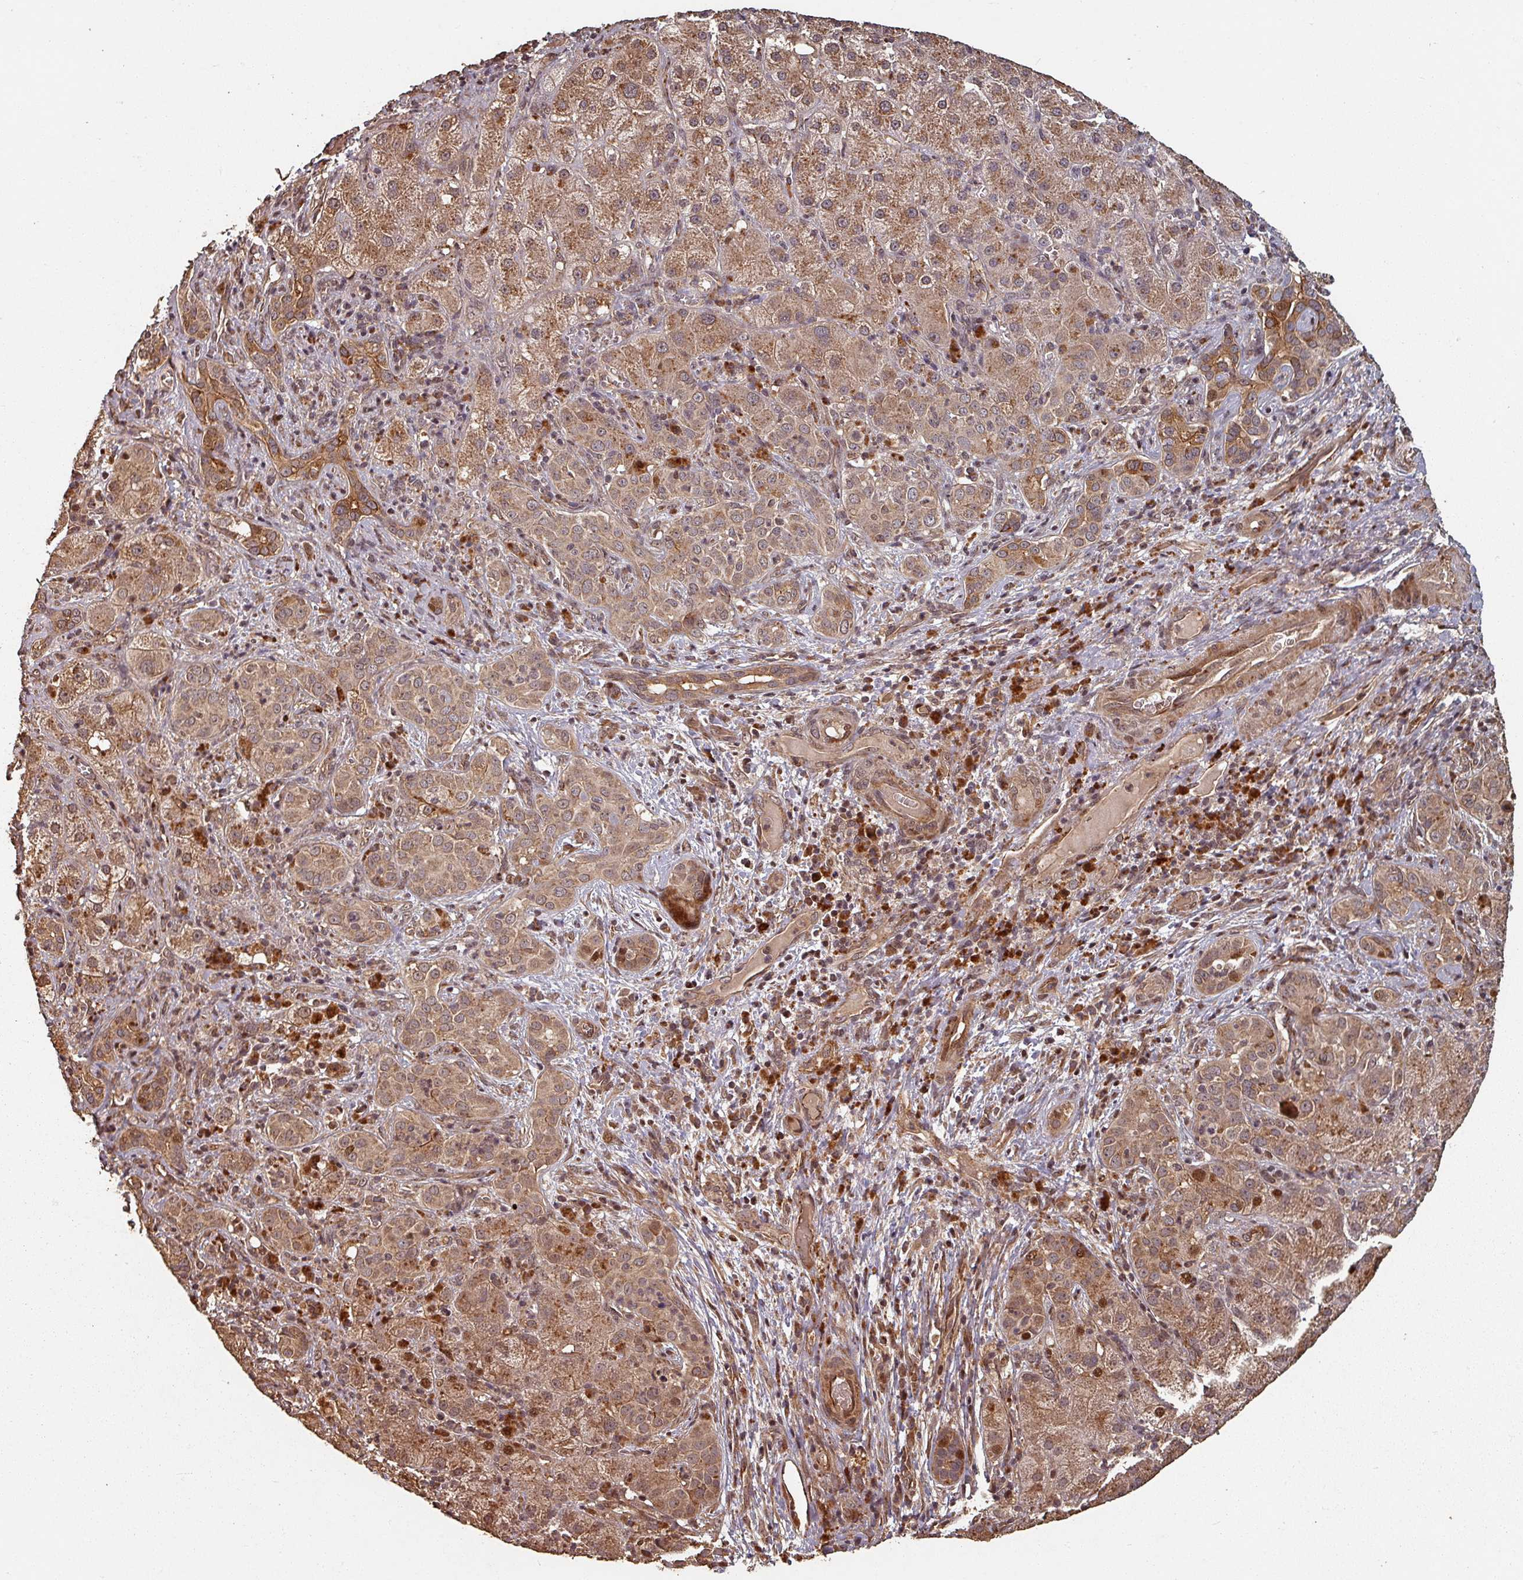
{"staining": {"intensity": "moderate", "quantity": ">75%", "location": "cytoplasmic/membranous"}, "tissue": "liver cancer", "cell_type": "Tumor cells", "image_type": "cancer", "snomed": [{"axis": "morphology", "description": "Cholangiocarcinoma"}, {"axis": "topography", "description": "Liver"}], "caption": "Human liver cancer stained for a protein (brown) demonstrates moderate cytoplasmic/membranous positive expression in about >75% of tumor cells.", "gene": "EID1", "patient": {"sex": "male", "age": 67}}